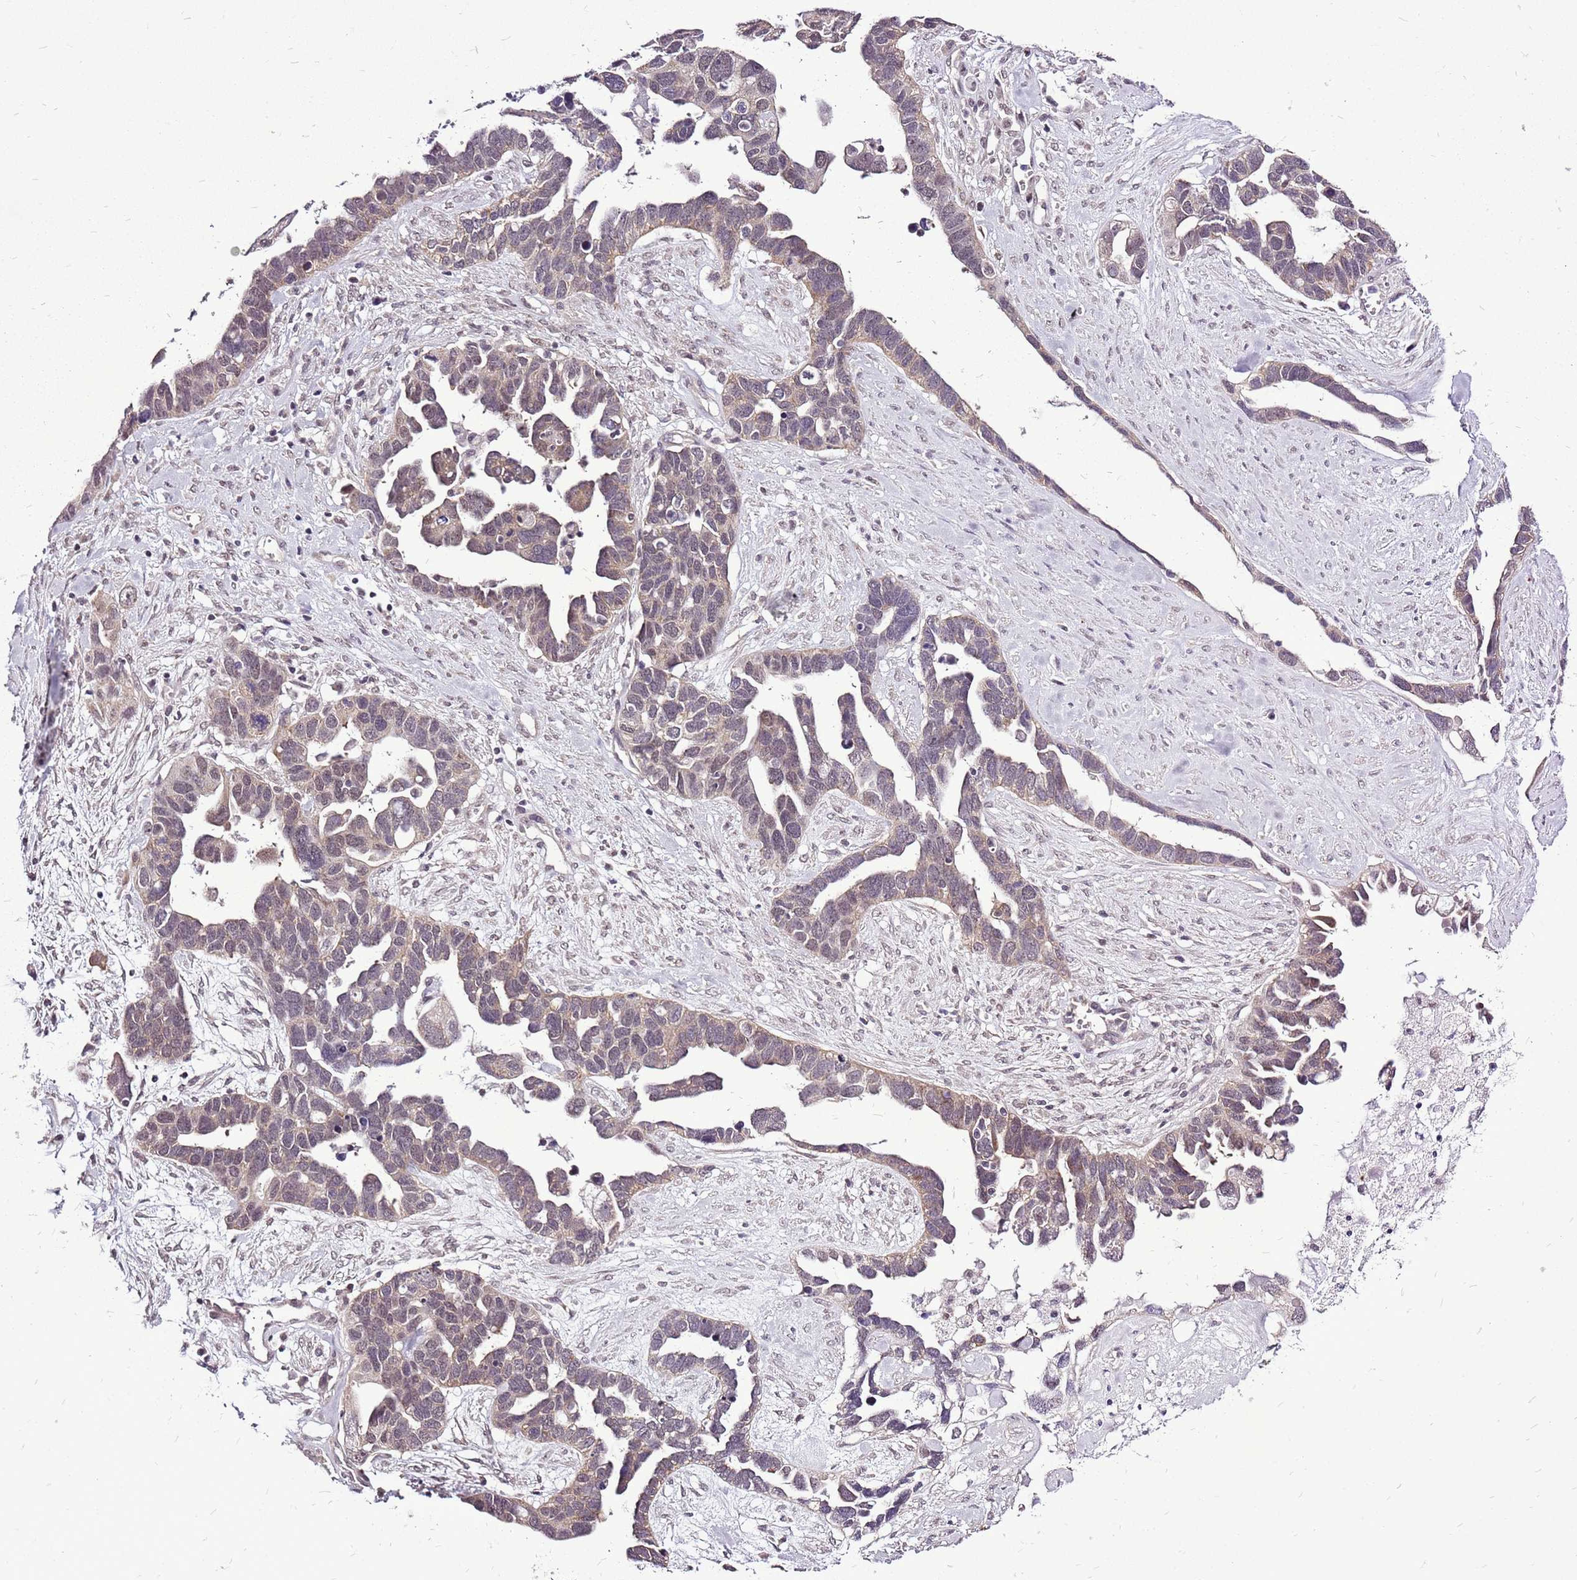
{"staining": {"intensity": "weak", "quantity": "25%-75%", "location": "cytoplasmic/membranous,nuclear"}, "tissue": "ovarian cancer", "cell_type": "Tumor cells", "image_type": "cancer", "snomed": [{"axis": "morphology", "description": "Cystadenocarcinoma, serous, NOS"}, {"axis": "topography", "description": "Ovary"}], "caption": "Immunohistochemistry of ovarian serous cystadenocarcinoma shows low levels of weak cytoplasmic/membranous and nuclear expression in about 25%-75% of tumor cells.", "gene": "CCDC166", "patient": {"sex": "female", "age": 54}}